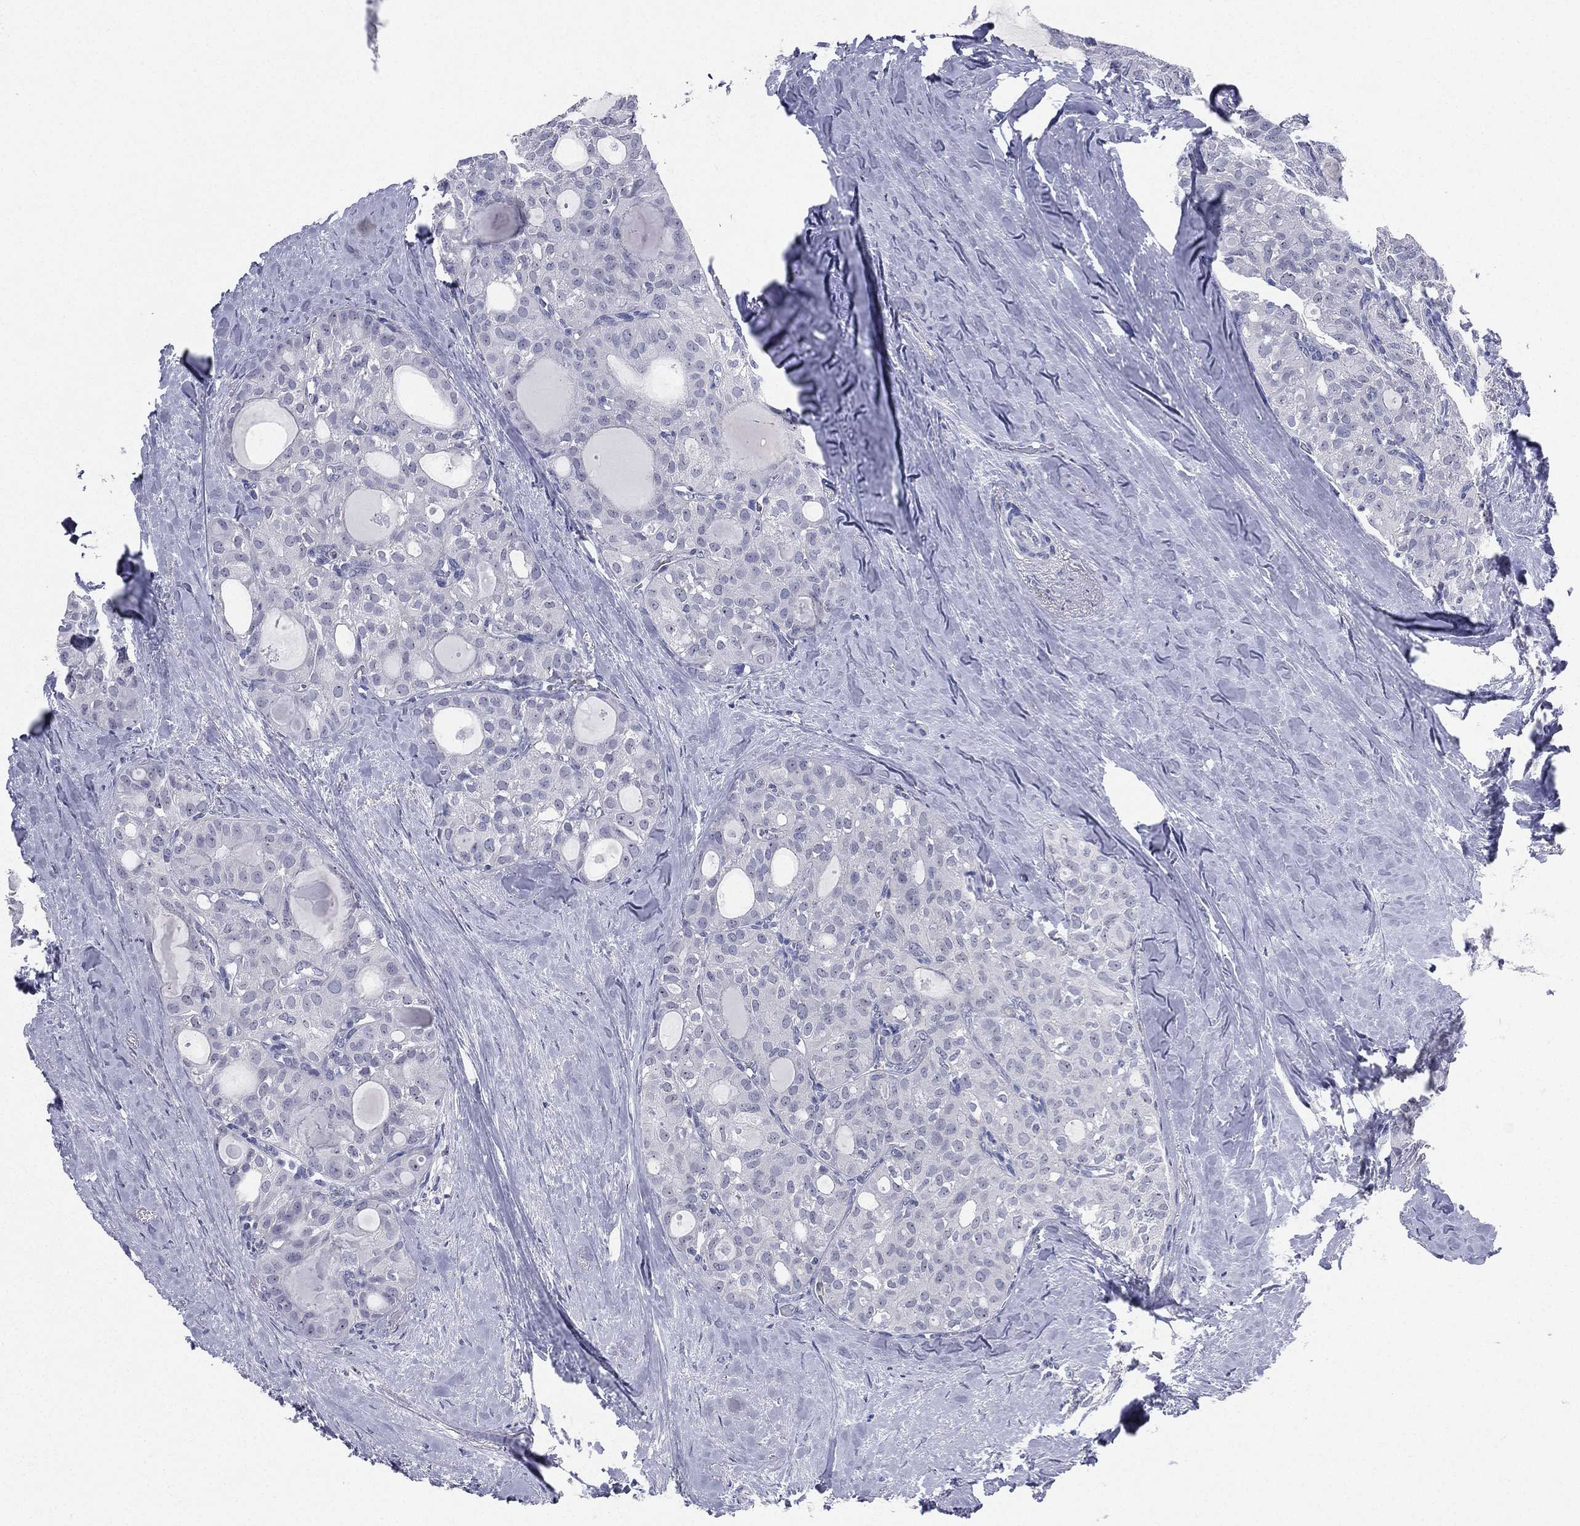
{"staining": {"intensity": "negative", "quantity": "none", "location": "none"}, "tissue": "thyroid cancer", "cell_type": "Tumor cells", "image_type": "cancer", "snomed": [{"axis": "morphology", "description": "Follicular adenoma carcinoma, NOS"}, {"axis": "topography", "description": "Thyroid gland"}], "caption": "This is an IHC photomicrograph of thyroid cancer. There is no staining in tumor cells.", "gene": "CD22", "patient": {"sex": "male", "age": 75}}